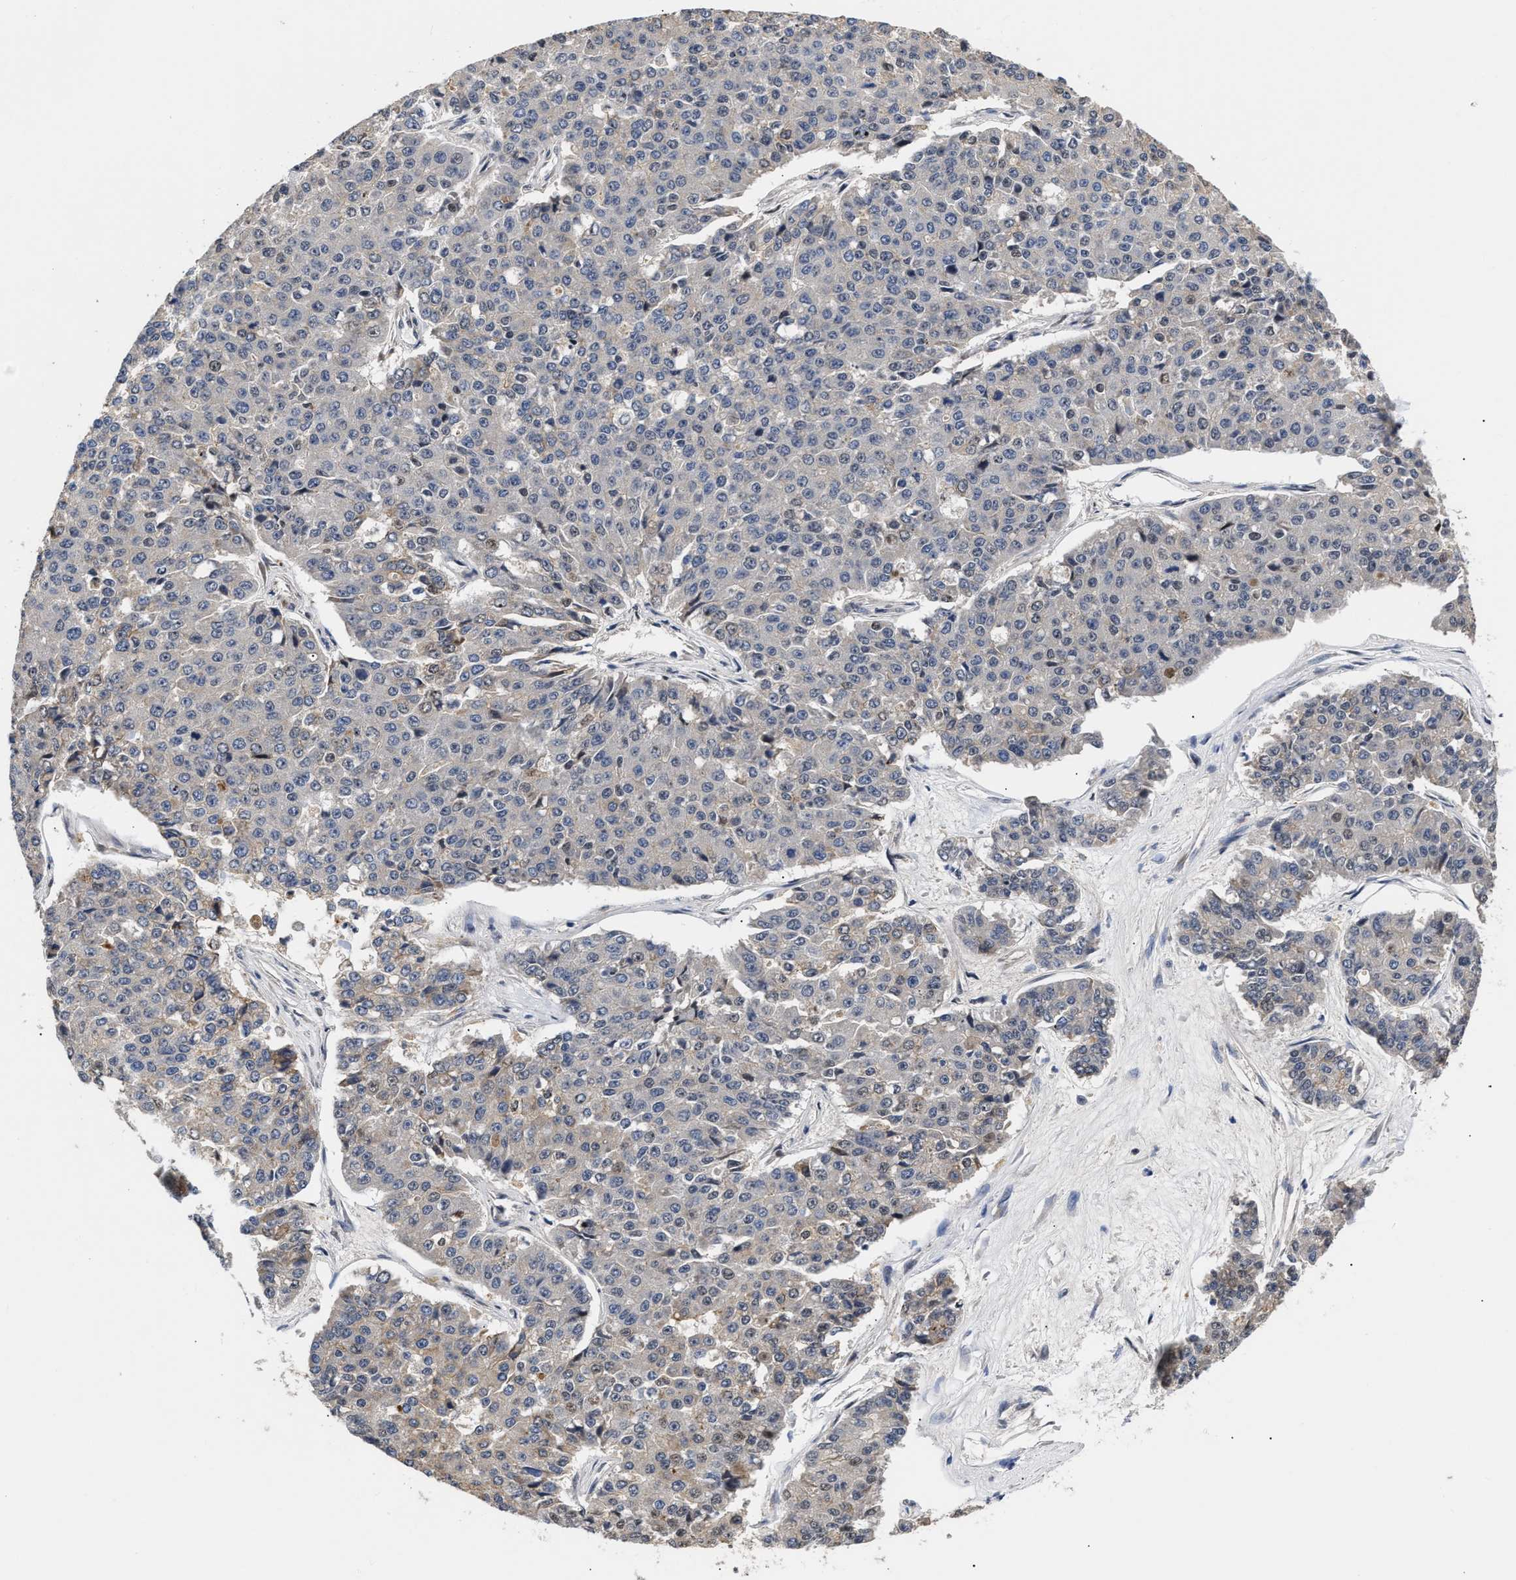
{"staining": {"intensity": "weak", "quantity": "<25%", "location": "cytoplasmic/membranous"}, "tissue": "pancreatic cancer", "cell_type": "Tumor cells", "image_type": "cancer", "snomed": [{"axis": "morphology", "description": "Adenocarcinoma, NOS"}, {"axis": "topography", "description": "Pancreas"}], "caption": "Immunohistochemistry (IHC) histopathology image of human pancreatic cancer stained for a protein (brown), which displays no positivity in tumor cells.", "gene": "CCDC146", "patient": {"sex": "male", "age": 50}}